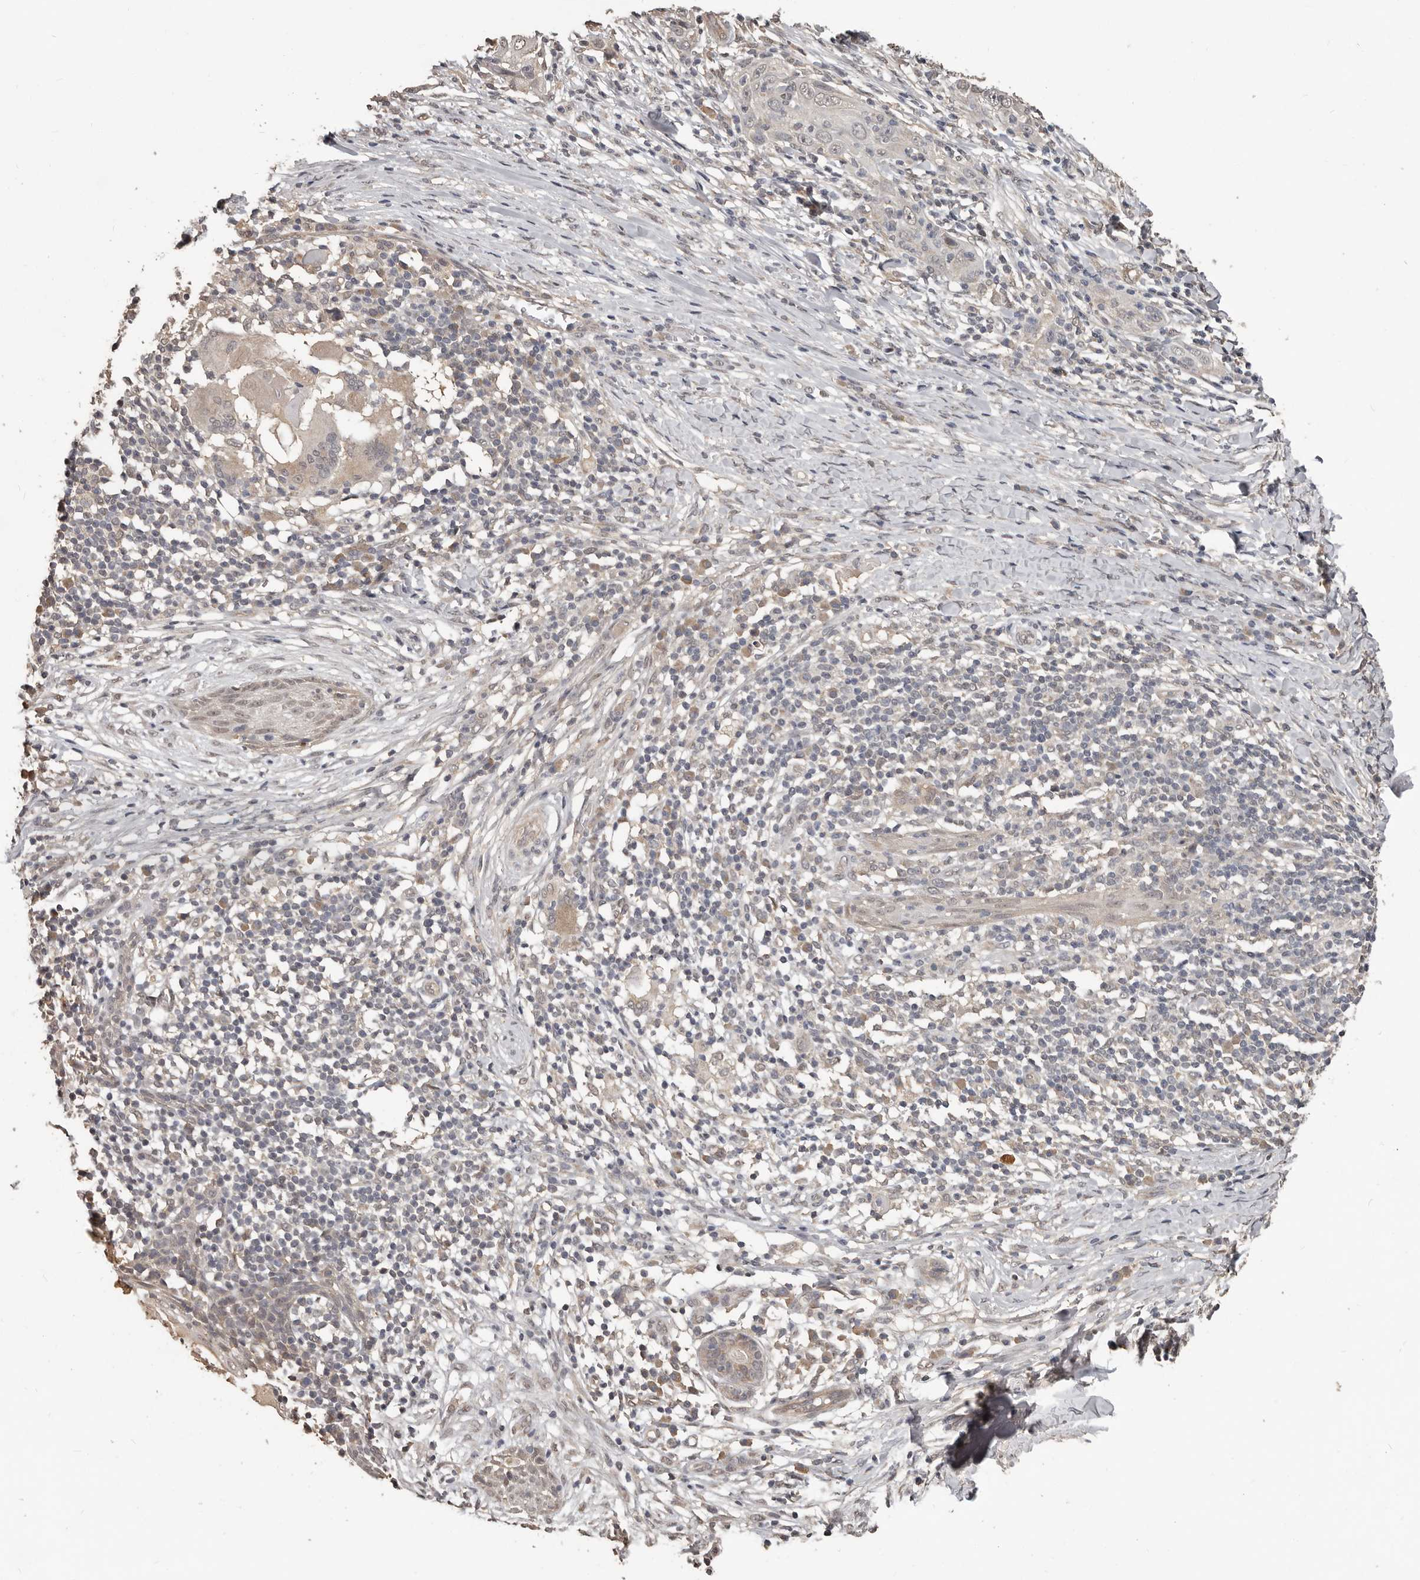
{"staining": {"intensity": "weak", "quantity": "25%-75%", "location": "nuclear"}, "tissue": "skin cancer", "cell_type": "Tumor cells", "image_type": "cancer", "snomed": [{"axis": "morphology", "description": "Squamous cell carcinoma, NOS"}, {"axis": "topography", "description": "Skin"}], "caption": "Immunohistochemical staining of human skin cancer (squamous cell carcinoma) displays low levels of weak nuclear positivity in approximately 25%-75% of tumor cells.", "gene": "ZFP14", "patient": {"sex": "female", "age": 88}}